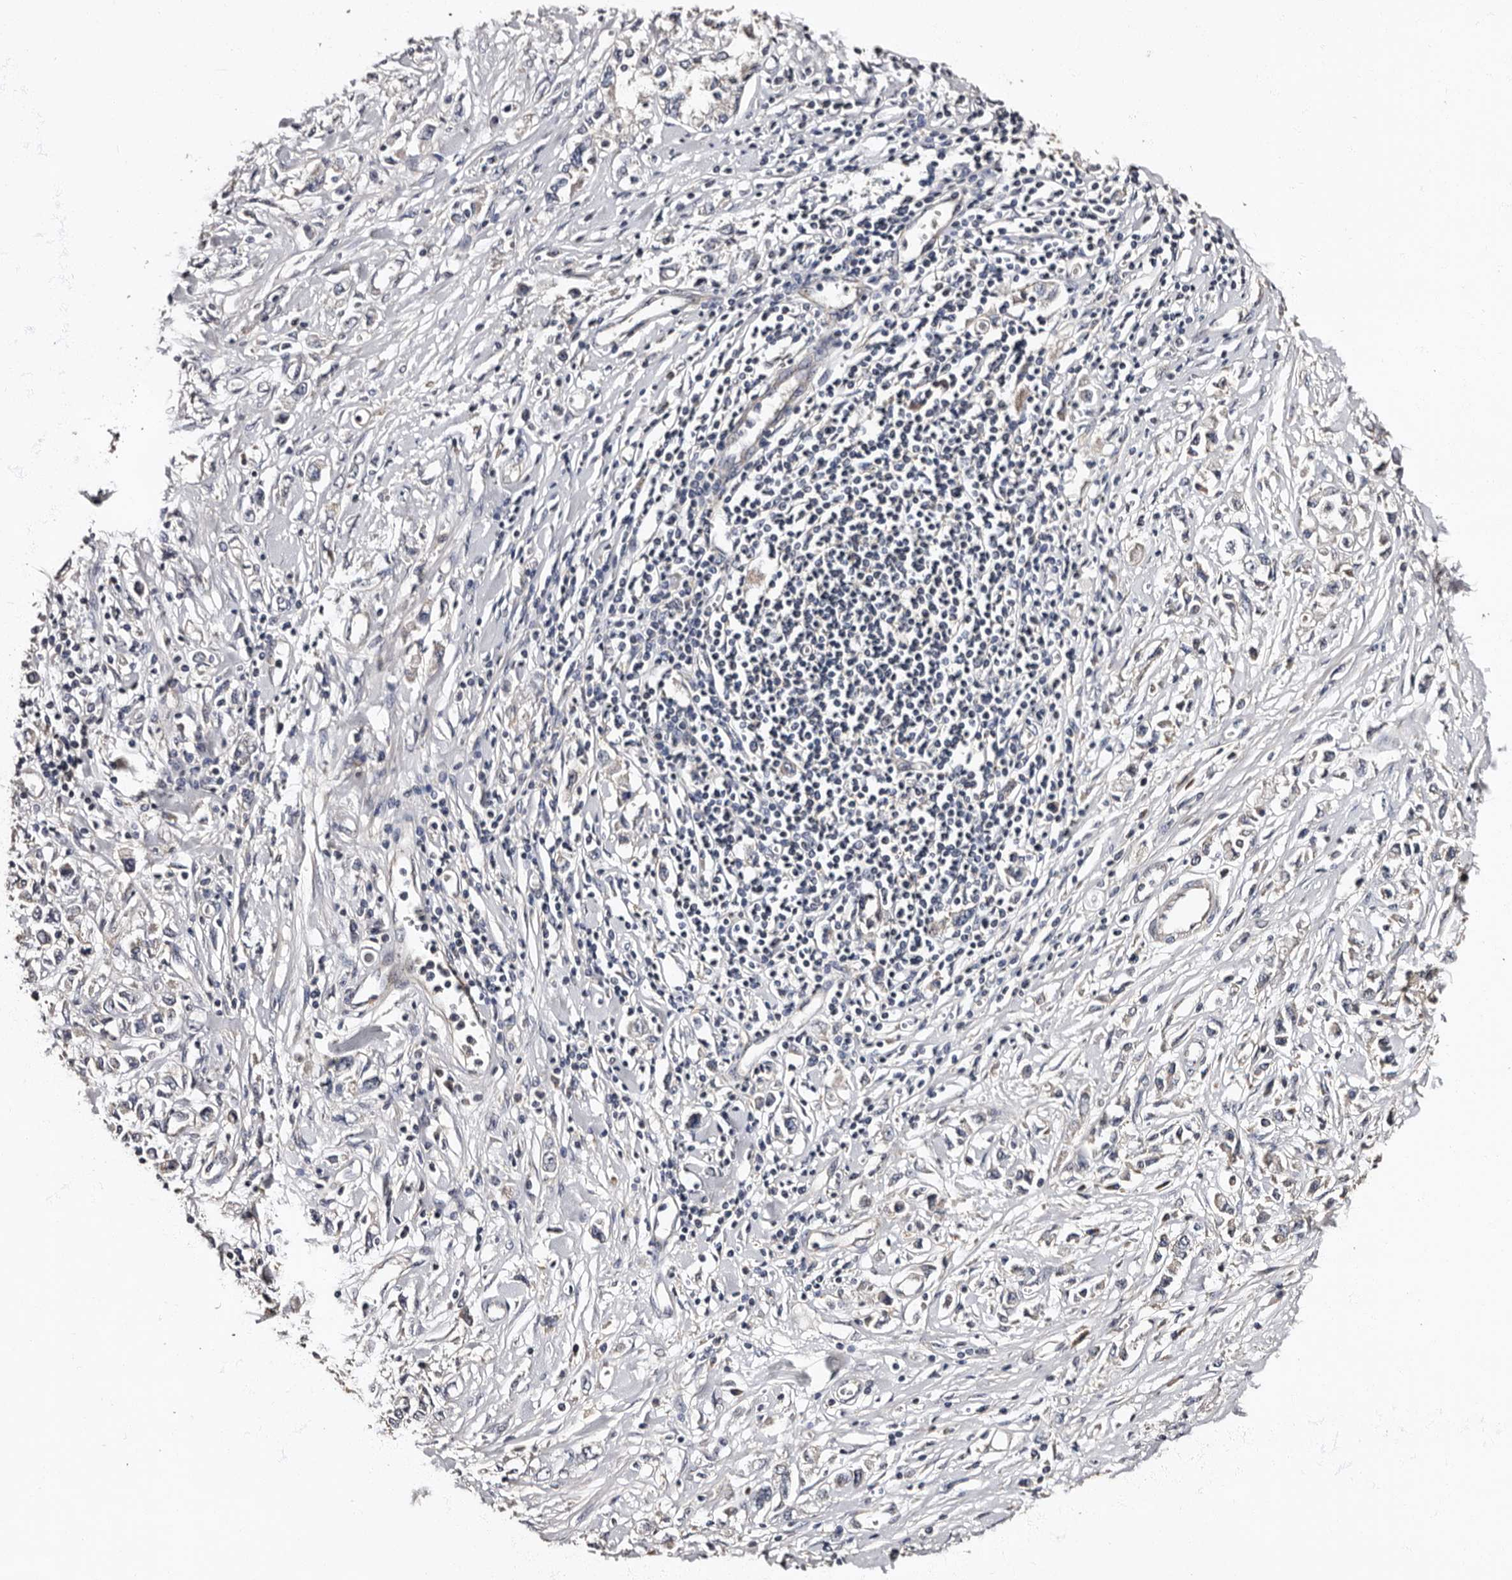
{"staining": {"intensity": "negative", "quantity": "none", "location": "none"}, "tissue": "stomach cancer", "cell_type": "Tumor cells", "image_type": "cancer", "snomed": [{"axis": "morphology", "description": "Adenocarcinoma, NOS"}, {"axis": "topography", "description": "Stomach"}], "caption": "DAB (3,3'-diaminobenzidine) immunohistochemical staining of adenocarcinoma (stomach) shows no significant staining in tumor cells.", "gene": "ADCK5", "patient": {"sex": "female", "age": 76}}